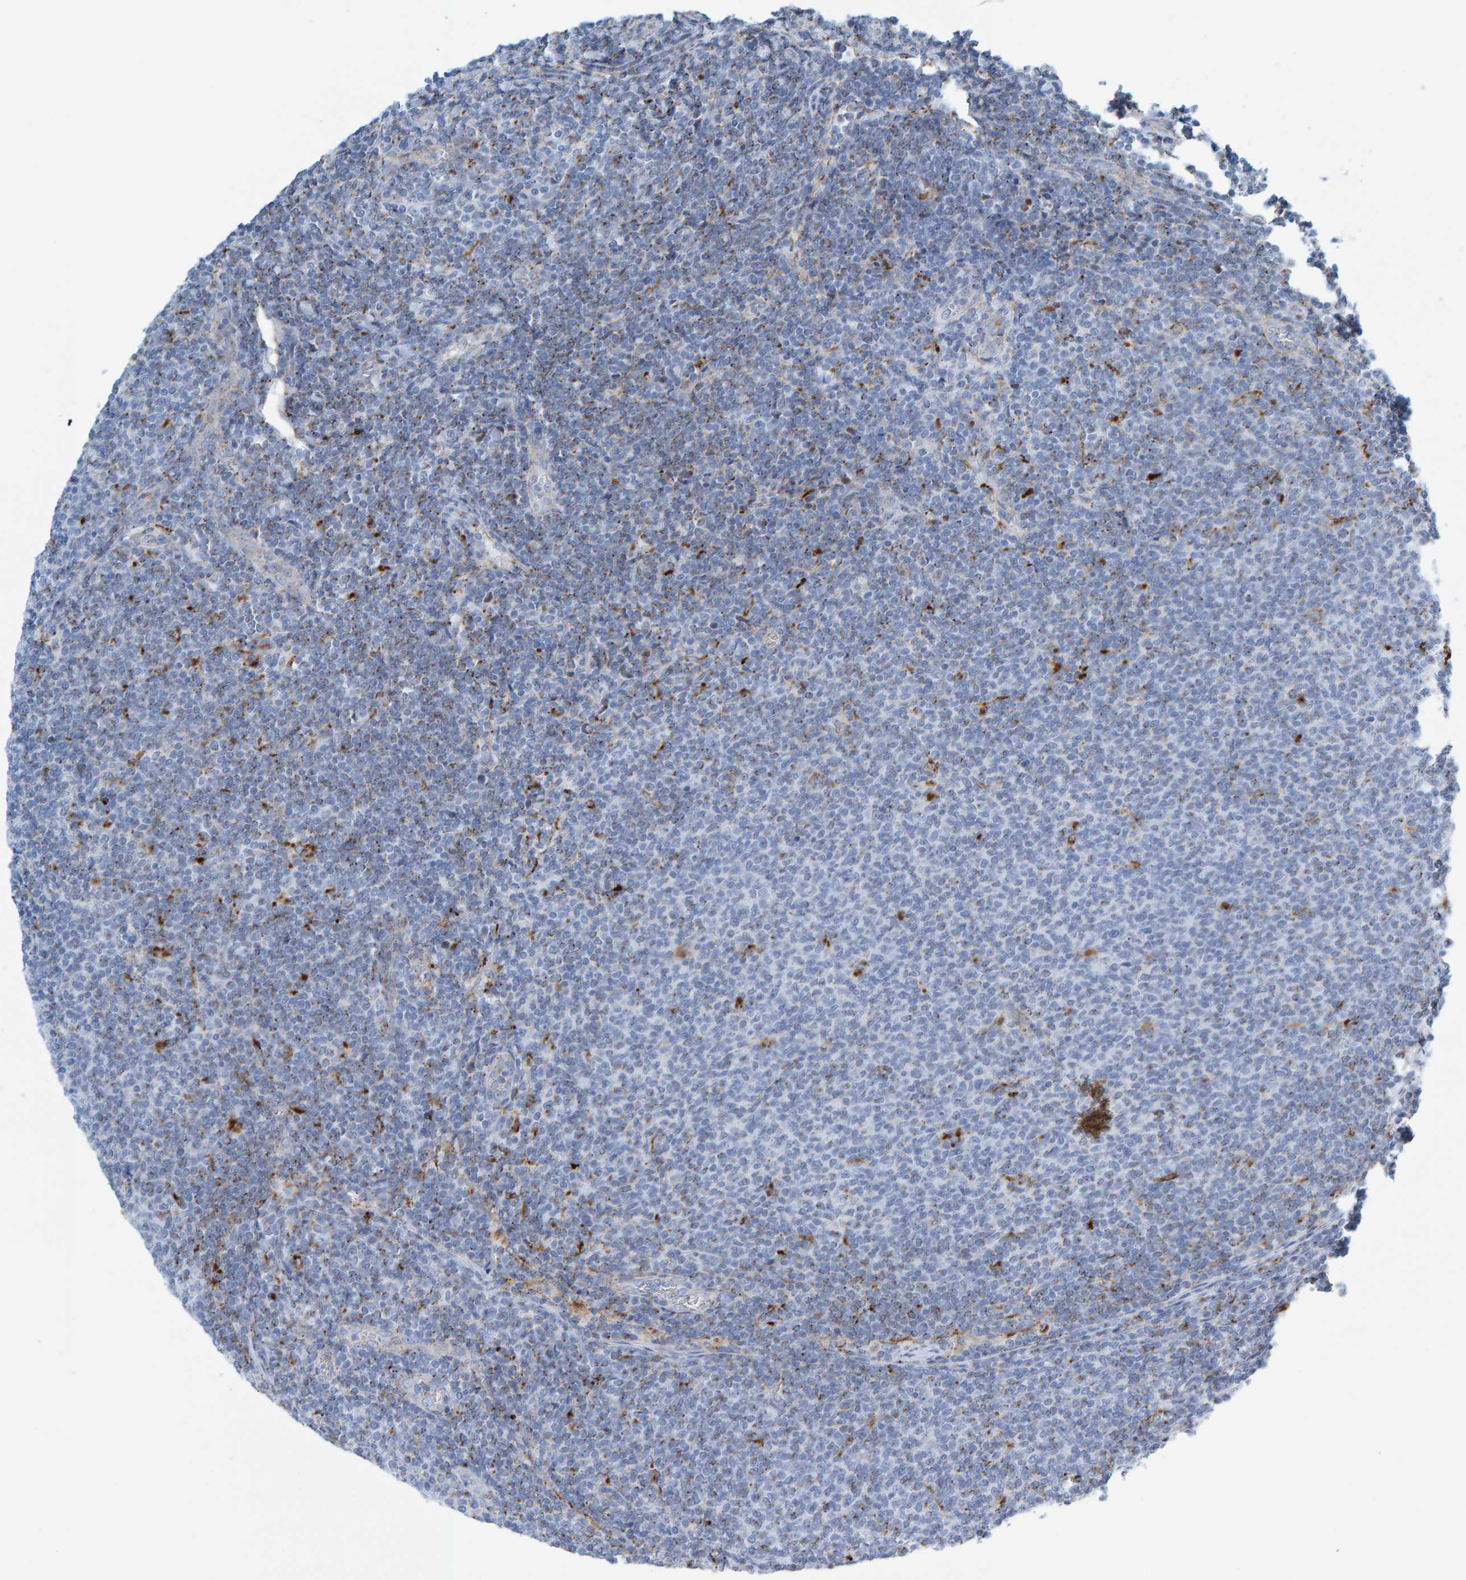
{"staining": {"intensity": "moderate", "quantity": "<25%", "location": "cytoplasmic/membranous"}, "tissue": "lymphoma", "cell_type": "Tumor cells", "image_type": "cancer", "snomed": [{"axis": "morphology", "description": "Malignant lymphoma, non-Hodgkin's type, Low grade"}, {"axis": "topography", "description": "Lymph node"}], "caption": "Immunohistochemistry (DAB) staining of human lymphoma displays moderate cytoplasmic/membranous protein staining in about <25% of tumor cells. The staining is performed using DAB brown chromogen to label protein expression. The nuclei are counter-stained blue using hematoxylin.", "gene": "BIN3", "patient": {"sex": "male", "age": 66}}